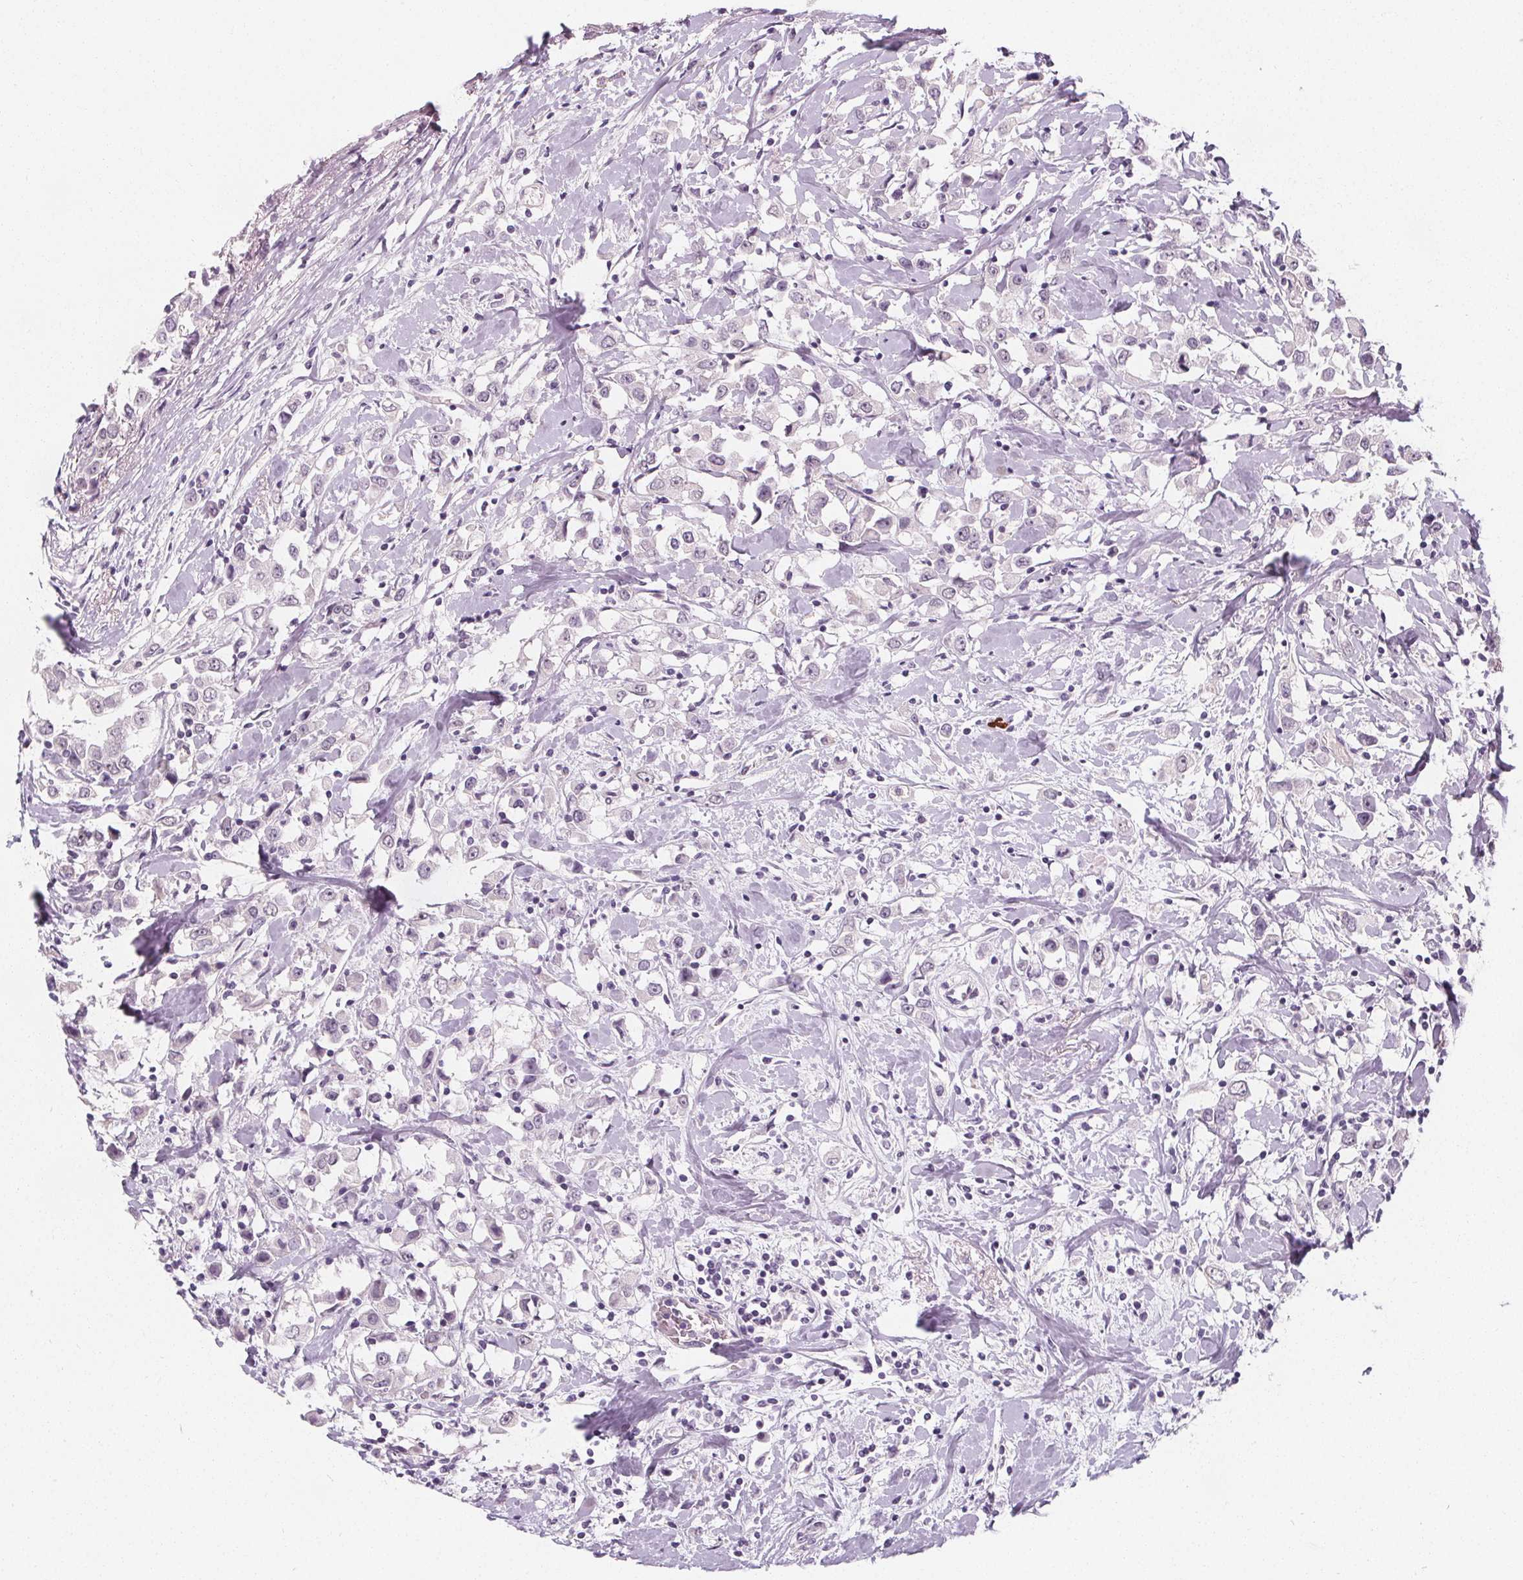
{"staining": {"intensity": "negative", "quantity": "none", "location": "none"}, "tissue": "breast cancer", "cell_type": "Tumor cells", "image_type": "cancer", "snomed": [{"axis": "morphology", "description": "Duct carcinoma"}, {"axis": "topography", "description": "Breast"}], "caption": "This is a histopathology image of IHC staining of breast cancer, which shows no staining in tumor cells. (DAB immunohistochemistry with hematoxylin counter stain).", "gene": "DBX2", "patient": {"sex": "female", "age": 61}}